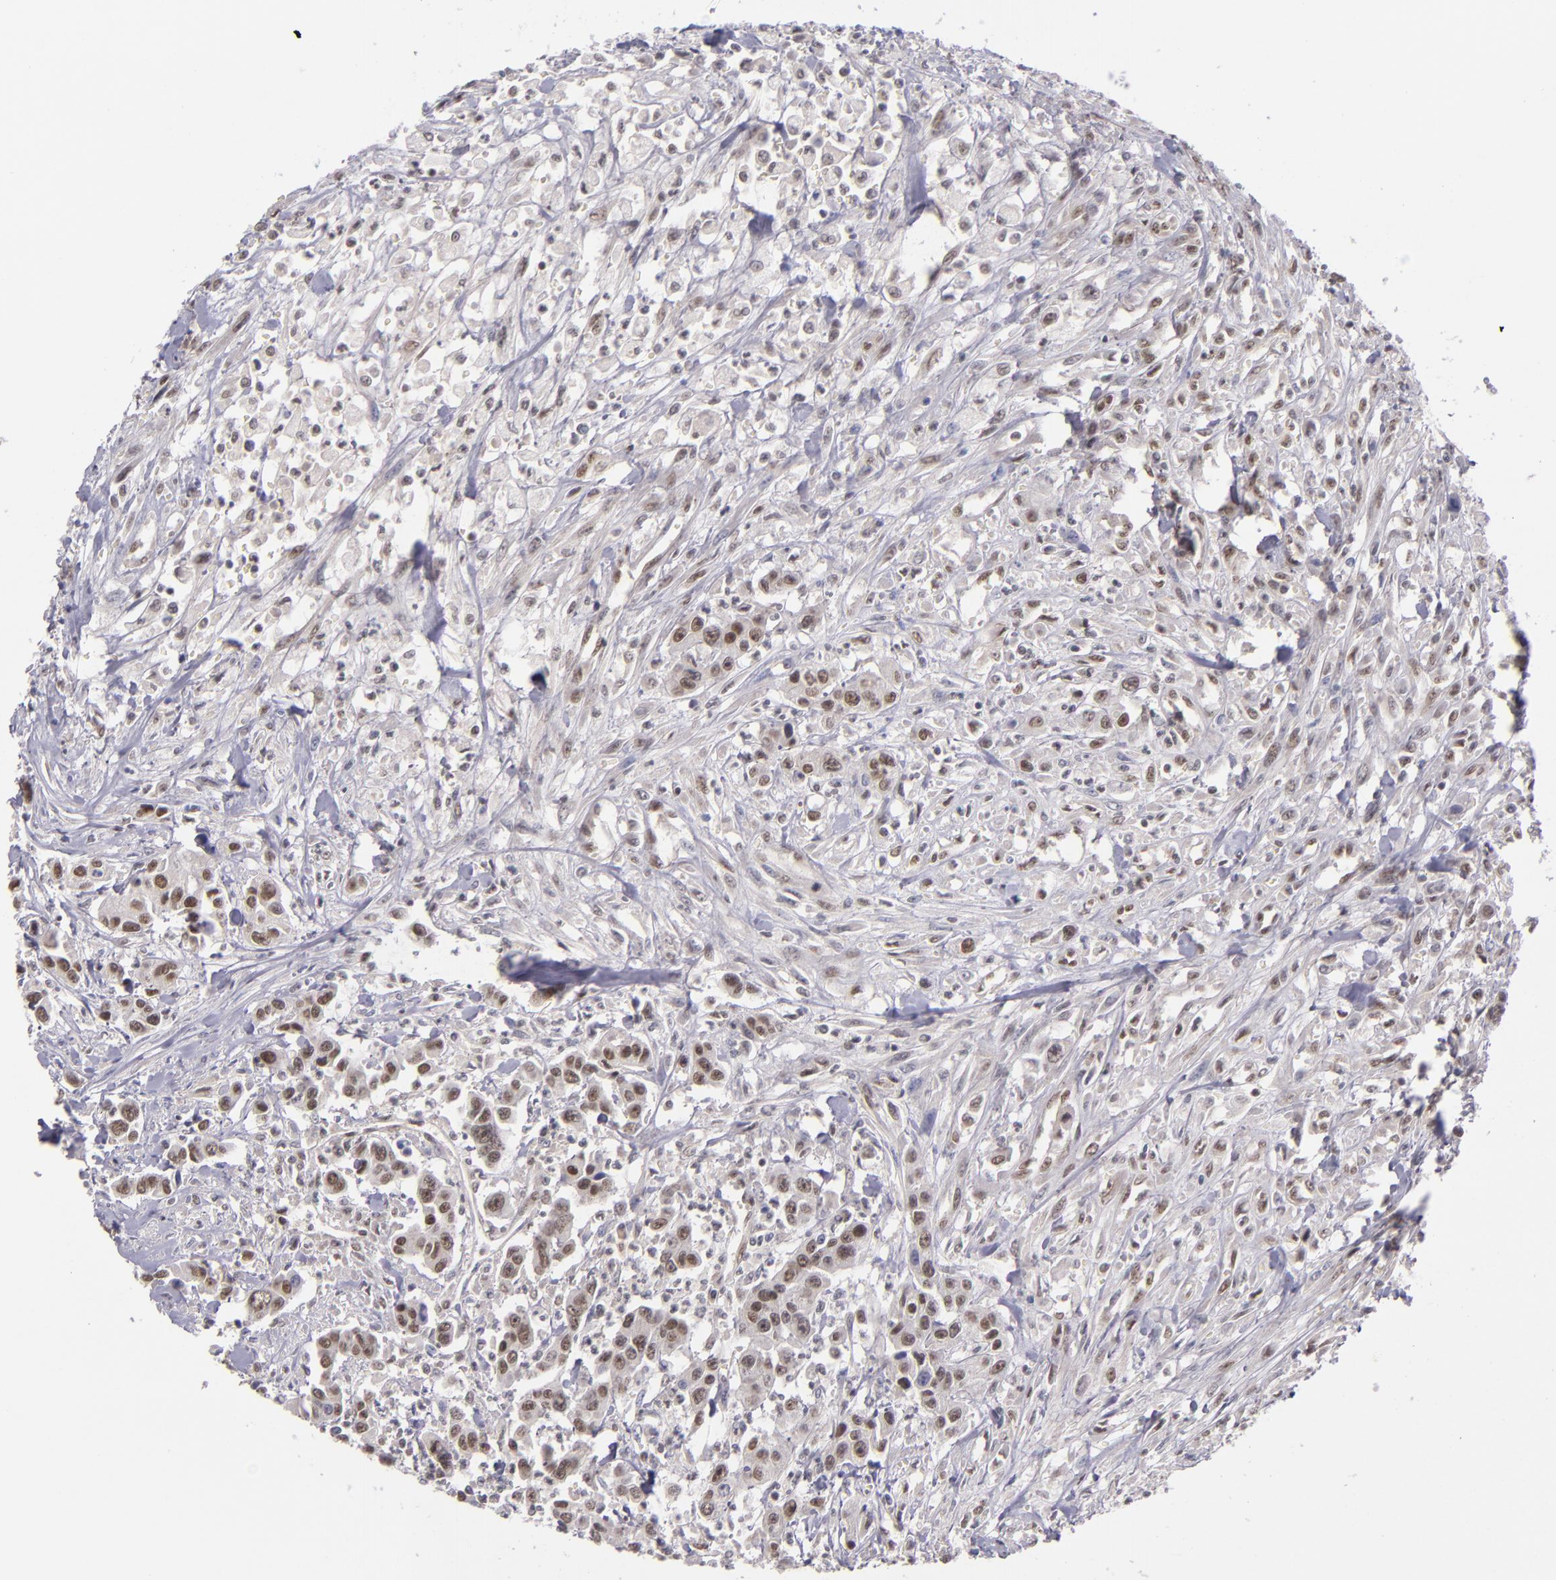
{"staining": {"intensity": "moderate", "quantity": ">75%", "location": "nuclear"}, "tissue": "urothelial cancer", "cell_type": "Tumor cells", "image_type": "cancer", "snomed": [{"axis": "morphology", "description": "Urothelial carcinoma, High grade"}, {"axis": "topography", "description": "Urinary bladder"}], "caption": "A brown stain labels moderate nuclear positivity of a protein in urothelial cancer tumor cells. (DAB IHC with brightfield microscopy, high magnification).", "gene": "ZNF148", "patient": {"sex": "male", "age": 86}}